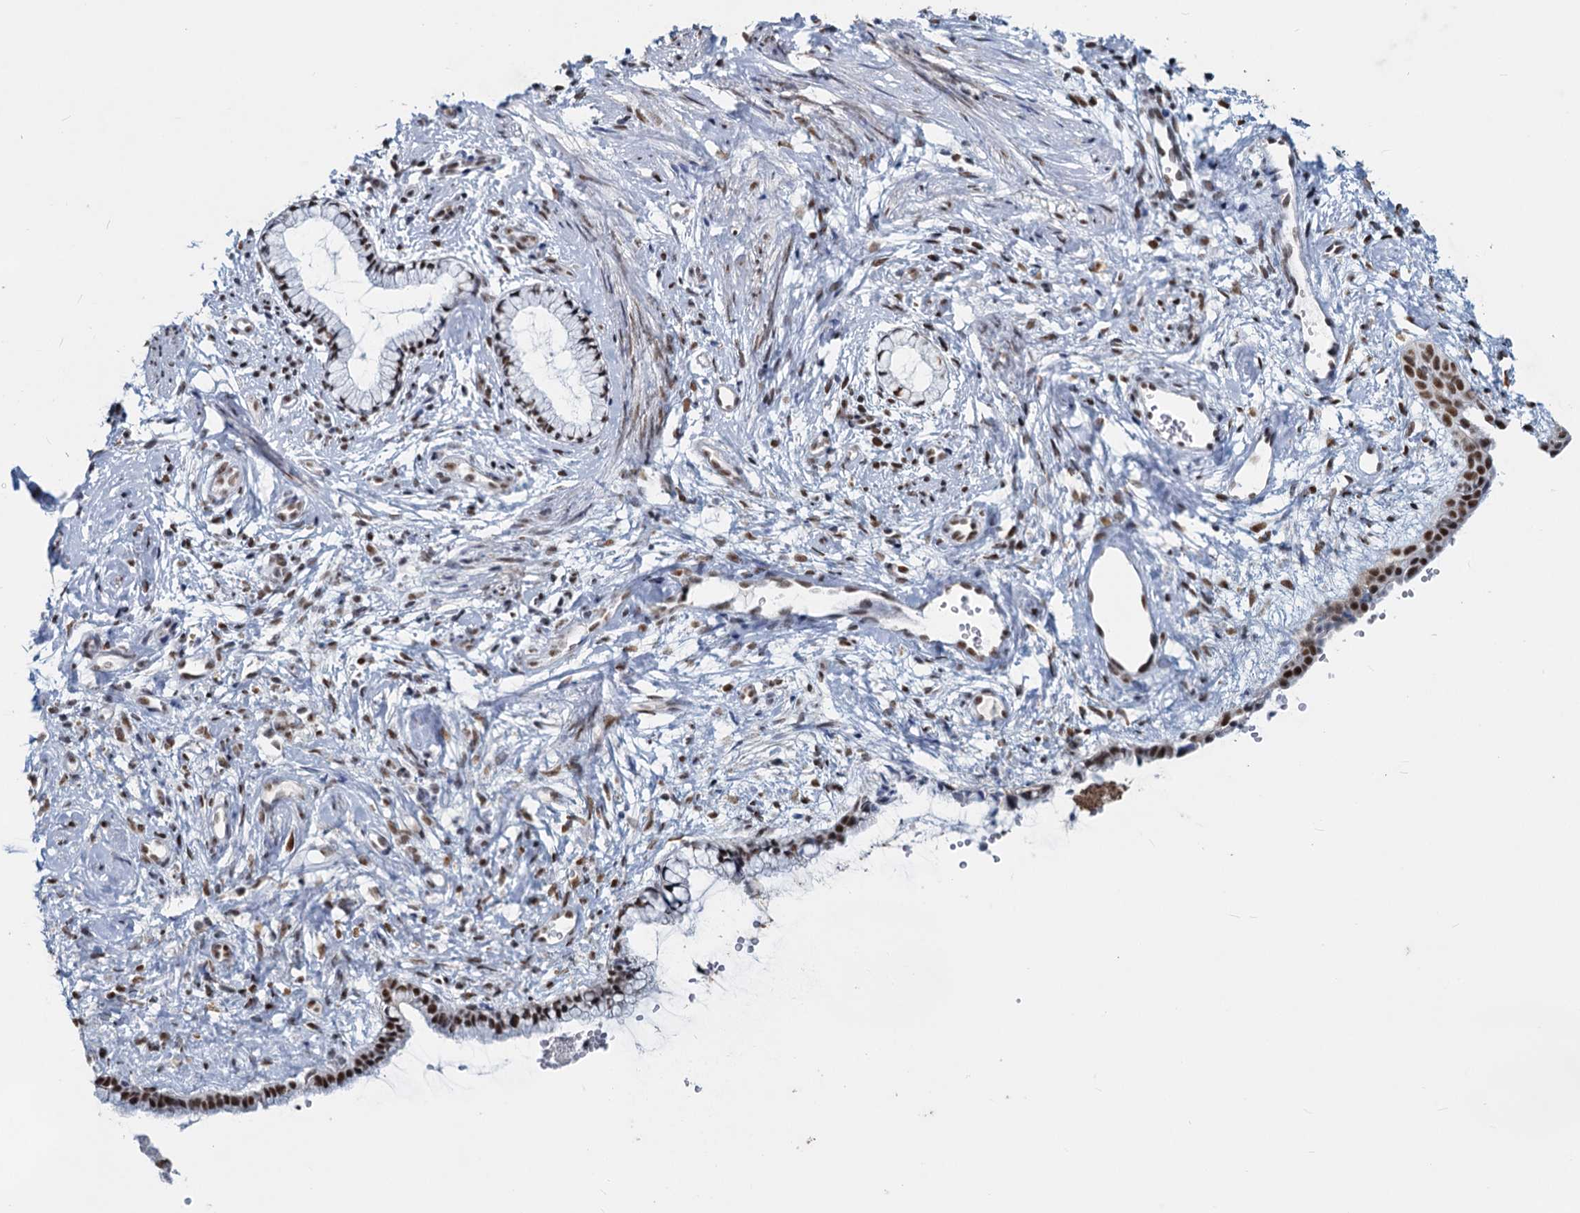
{"staining": {"intensity": "moderate", "quantity": ">75%", "location": "nuclear"}, "tissue": "cervix", "cell_type": "Glandular cells", "image_type": "normal", "snomed": [{"axis": "morphology", "description": "Normal tissue, NOS"}, {"axis": "topography", "description": "Cervix"}], "caption": "Immunohistochemical staining of unremarkable cervix exhibits >75% levels of moderate nuclear protein expression in about >75% of glandular cells. The staining was performed using DAB to visualize the protein expression in brown, while the nuclei were stained in blue with hematoxylin (Magnification: 20x).", "gene": "METTL14", "patient": {"sex": "female", "age": 57}}